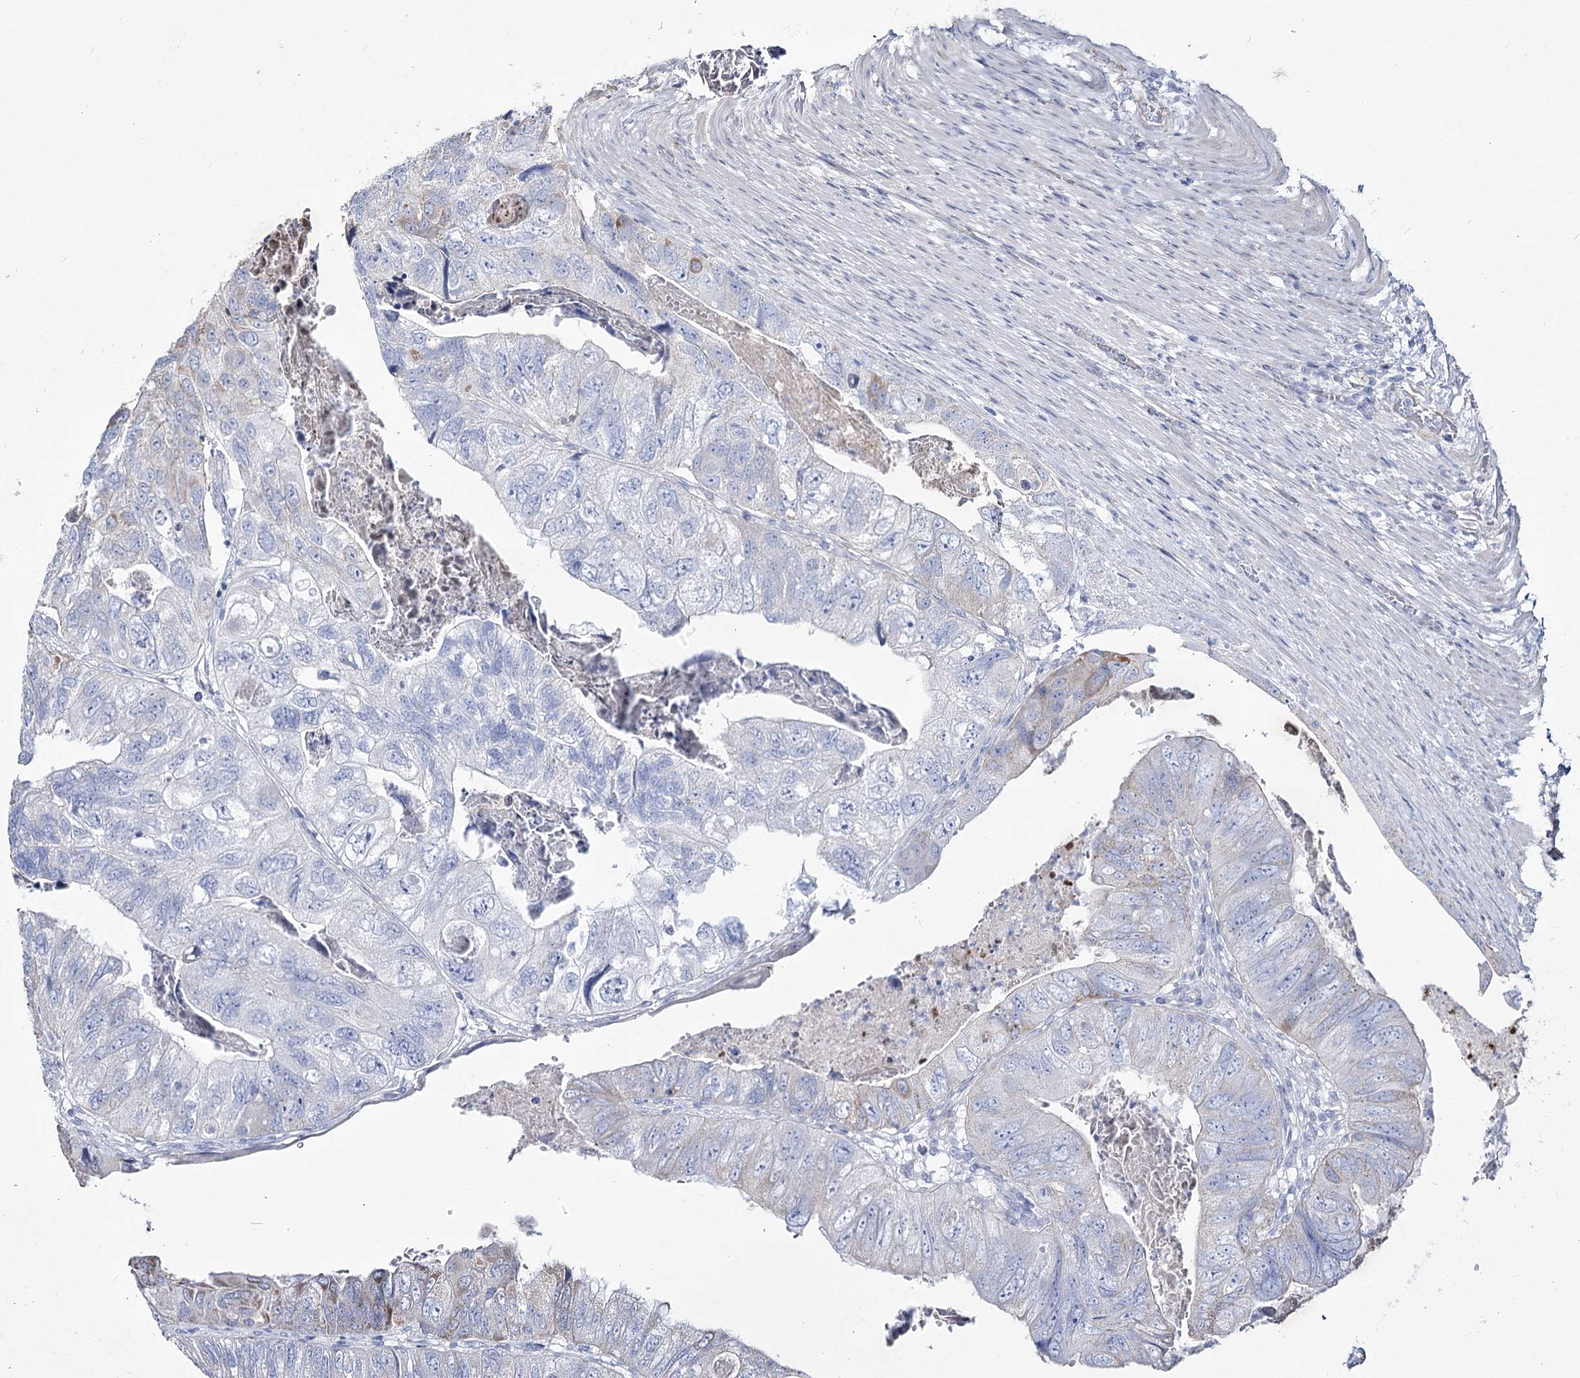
{"staining": {"intensity": "negative", "quantity": "none", "location": "none"}, "tissue": "colorectal cancer", "cell_type": "Tumor cells", "image_type": "cancer", "snomed": [{"axis": "morphology", "description": "Adenocarcinoma, NOS"}, {"axis": "topography", "description": "Rectum"}], "caption": "Tumor cells are negative for protein expression in human adenocarcinoma (colorectal).", "gene": "ME3", "patient": {"sex": "male", "age": 63}}